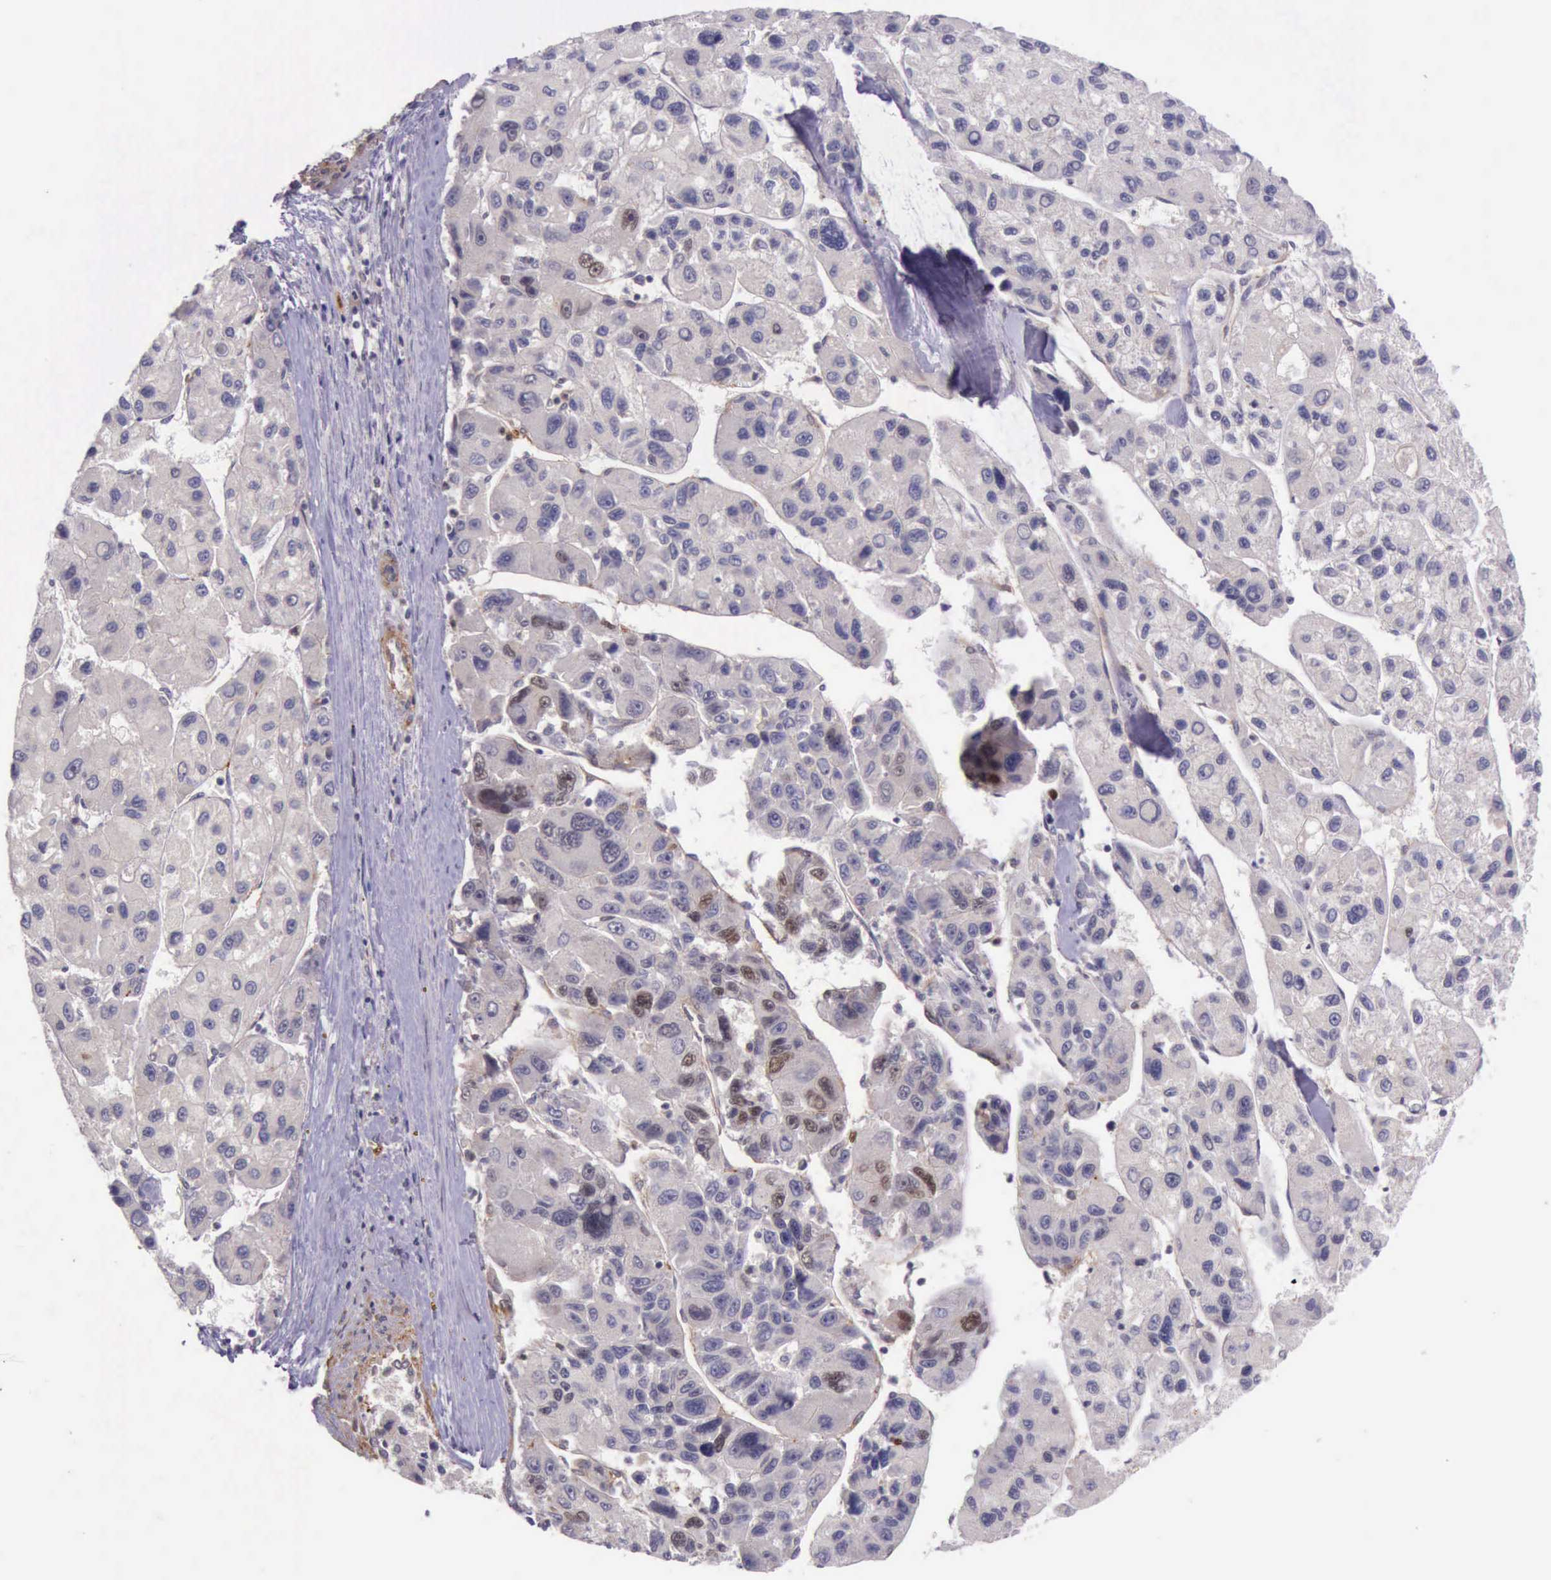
{"staining": {"intensity": "negative", "quantity": "none", "location": "none"}, "tissue": "liver cancer", "cell_type": "Tumor cells", "image_type": "cancer", "snomed": [{"axis": "morphology", "description": "Carcinoma, Hepatocellular, NOS"}, {"axis": "topography", "description": "Liver"}], "caption": "Micrograph shows no significant protein expression in tumor cells of hepatocellular carcinoma (liver).", "gene": "PRICKLE3", "patient": {"sex": "male", "age": 64}}